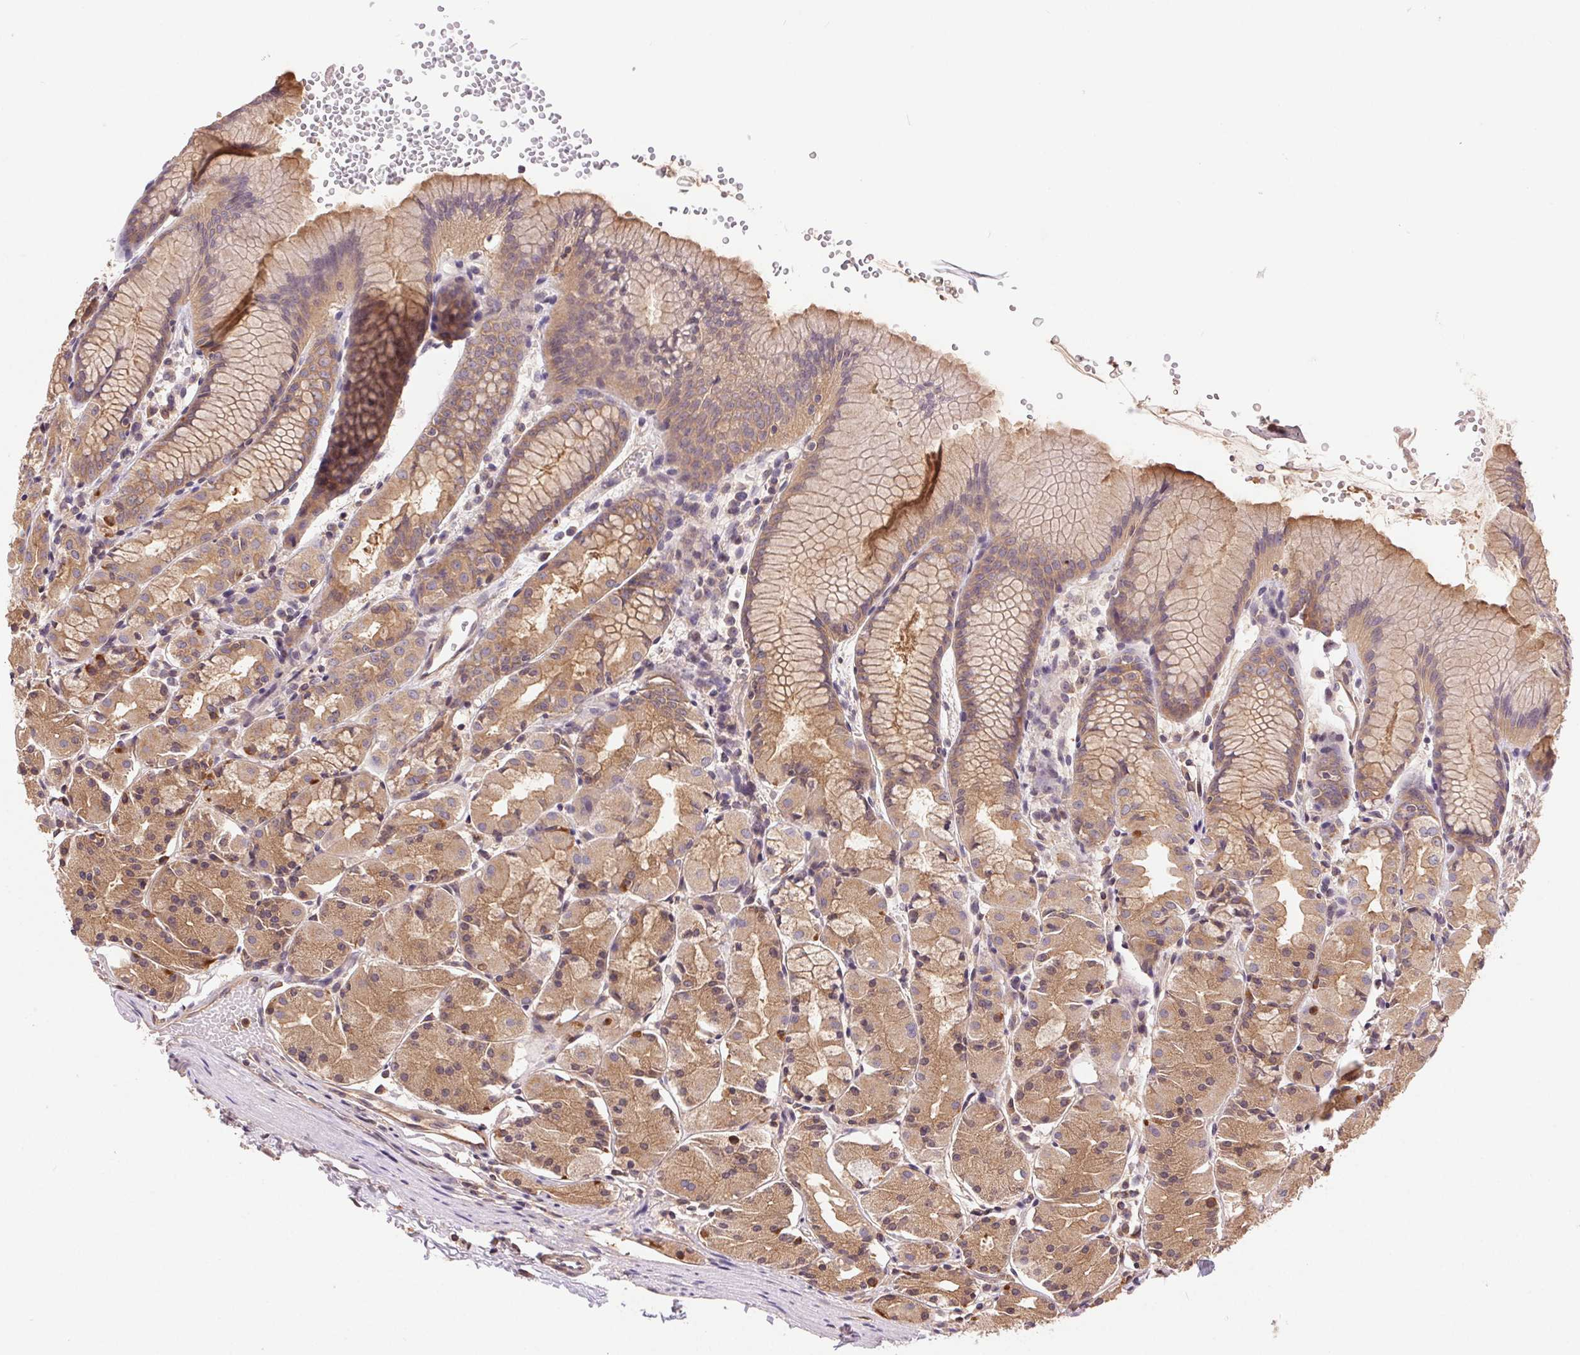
{"staining": {"intensity": "moderate", "quantity": ">75%", "location": "cytoplasmic/membranous"}, "tissue": "stomach", "cell_type": "Glandular cells", "image_type": "normal", "snomed": [{"axis": "morphology", "description": "Normal tissue, NOS"}, {"axis": "topography", "description": "Stomach, upper"}], "caption": "Moderate cytoplasmic/membranous positivity is identified in about >75% of glandular cells in benign stomach.", "gene": "GDI1", "patient": {"sex": "male", "age": 47}}